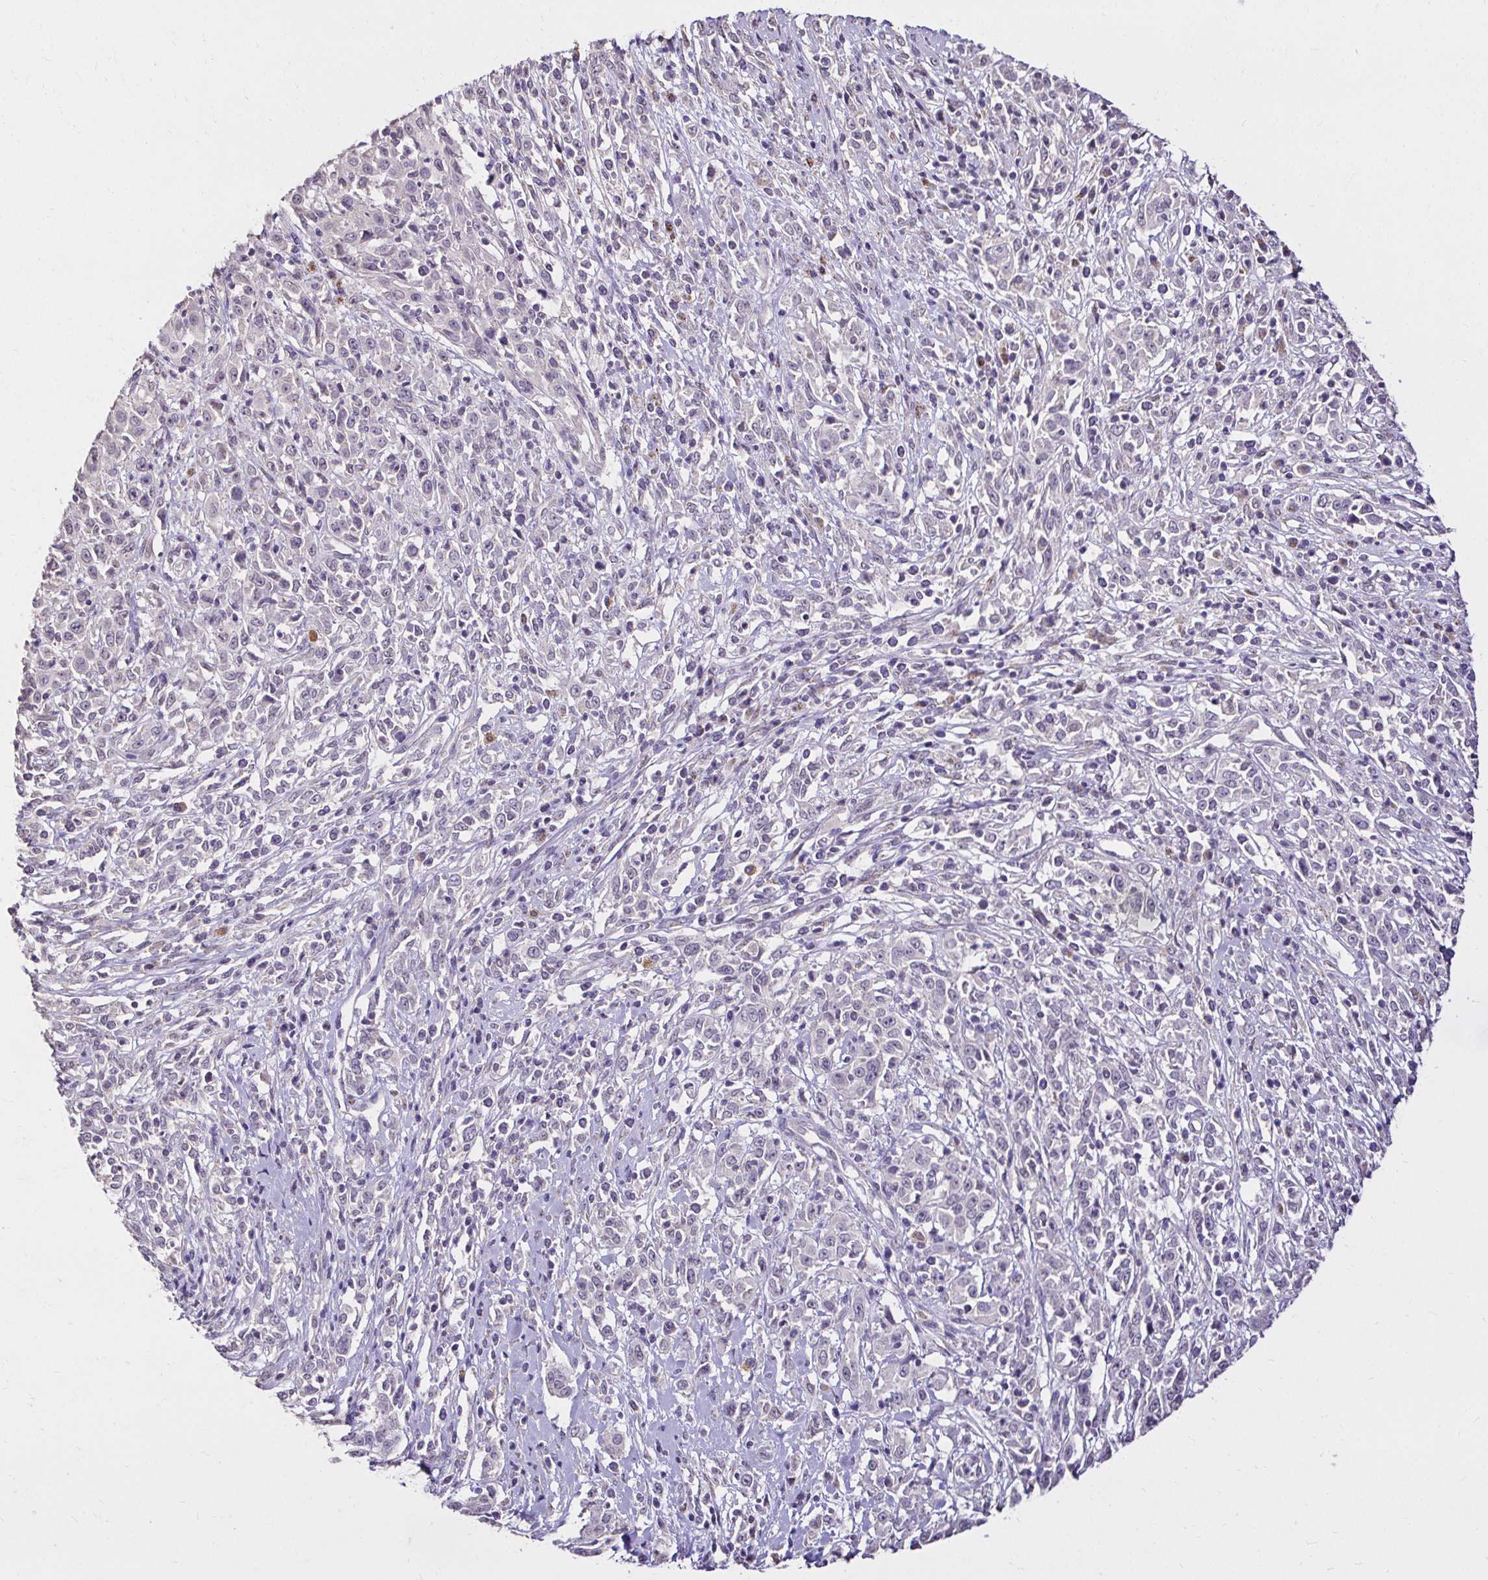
{"staining": {"intensity": "negative", "quantity": "none", "location": "none"}, "tissue": "cervical cancer", "cell_type": "Tumor cells", "image_type": "cancer", "snomed": [{"axis": "morphology", "description": "Adenocarcinoma, NOS"}, {"axis": "topography", "description": "Cervix"}], "caption": "Protein analysis of cervical adenocarcinoma exhibits no significant positivity in tumor cells.", "gene": "KIAA1210", "patient": {"sex": "female", "age": 40}}